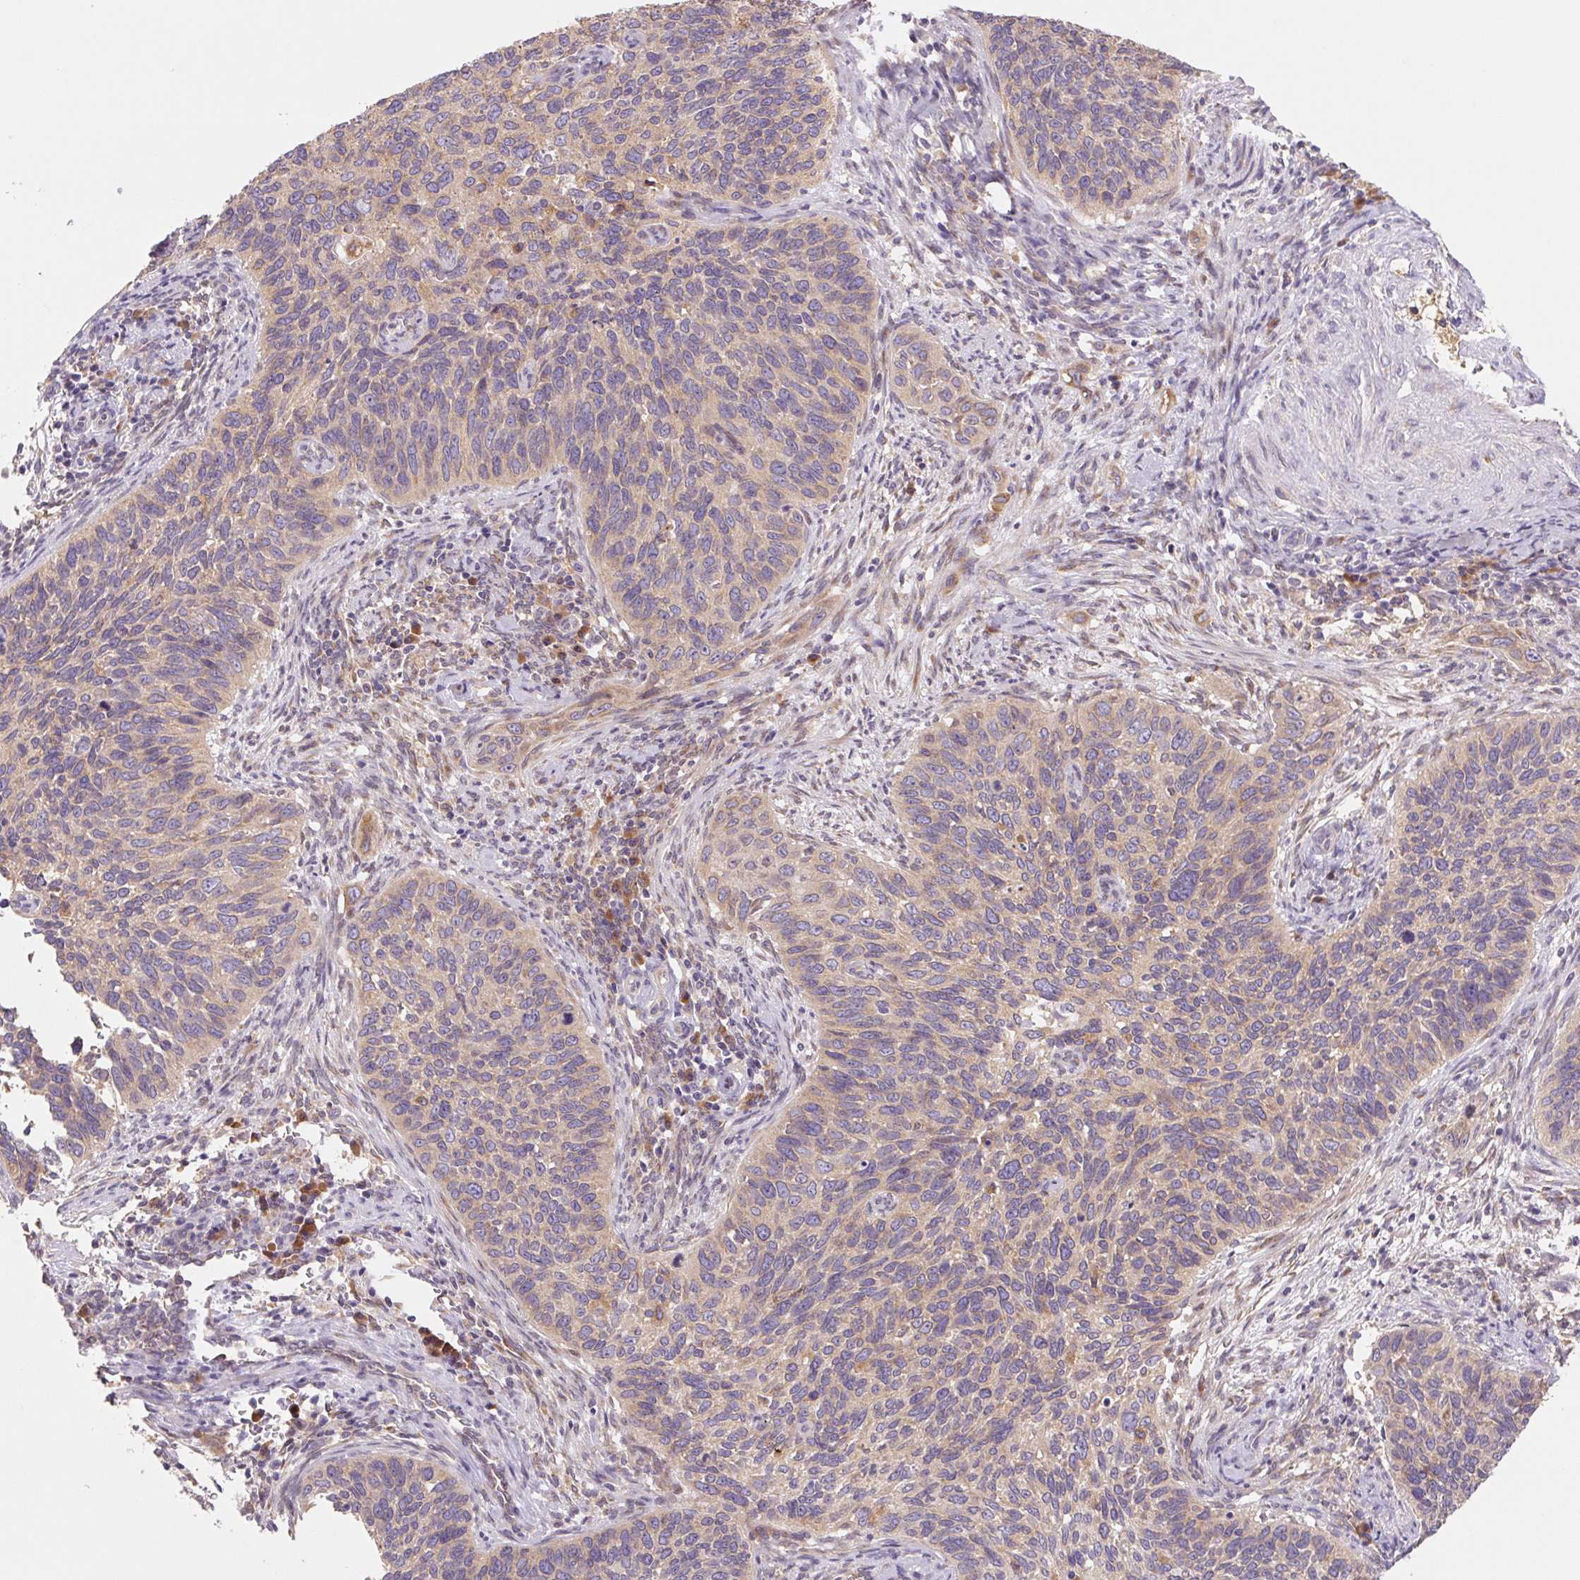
{"staining": {"intensity": "weak", "quantity": "25%-75%", "location": "cytoplasmic/membranous"}, "tissue": "cervical cancer", "cell_type": "Tumor cells", "image_type": "cancer", "snomed": [{"axis": "morphology", "description": "Squamous cell carcinoma, NOS"}, {"axis": "topography", "description": "Cervix"}], "caption": "This photomicrograph shows immunohistochemistry (IHC) staining of human squamous cell carcinoma (cervical), with low weak cytoplasmic/membranous positivity in about 25%-75% of tumor cells.", "gene": "RAB1A", "patient": {"sex": "female", "age": 51}}